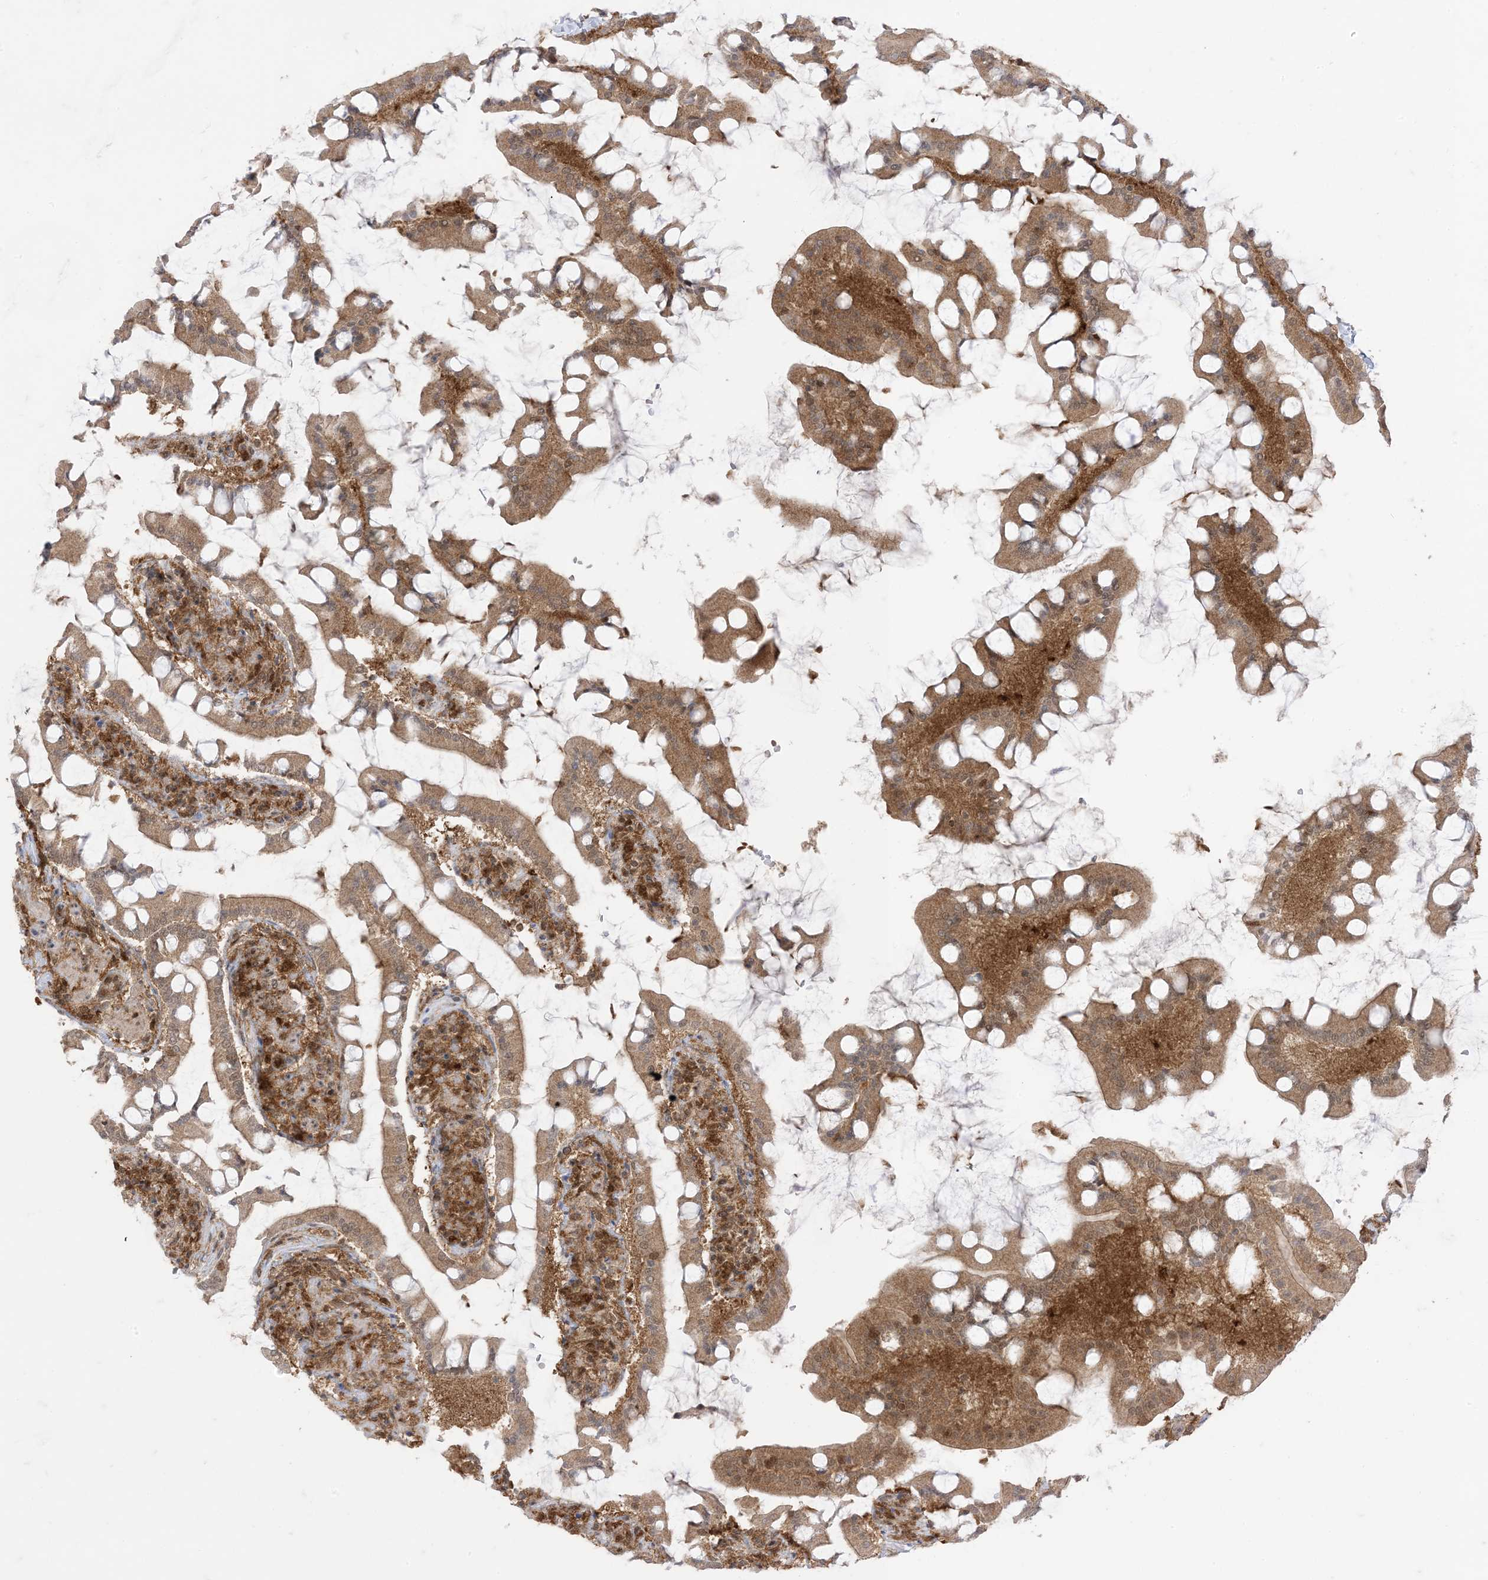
{"staining": {"intensity": "moderate", "quantity": ">75%", "location": "cytoplasmic/membranous,nuclear"}, "tissue": "small intestine", "cell_type": "Glandular cells", "image_type": "normal", "snomed": [{"axis": "morphology", "description": "Normal tissue, NOS"}, {"axis": "topography", "description": "Small intestine"}], "caption": "IHC (DAB (3,3'-diaminobenzidine)) staining of benign human small intestine demonstrates moderate cytoplasmic/membranous,nuclear protein staining in approximately >75% of glandular cells. The protein of interest is shown in brown color, while the nuclei are stained blue.", "gene": "PTPA", "patient": {"sex": "male", "age": 41}}